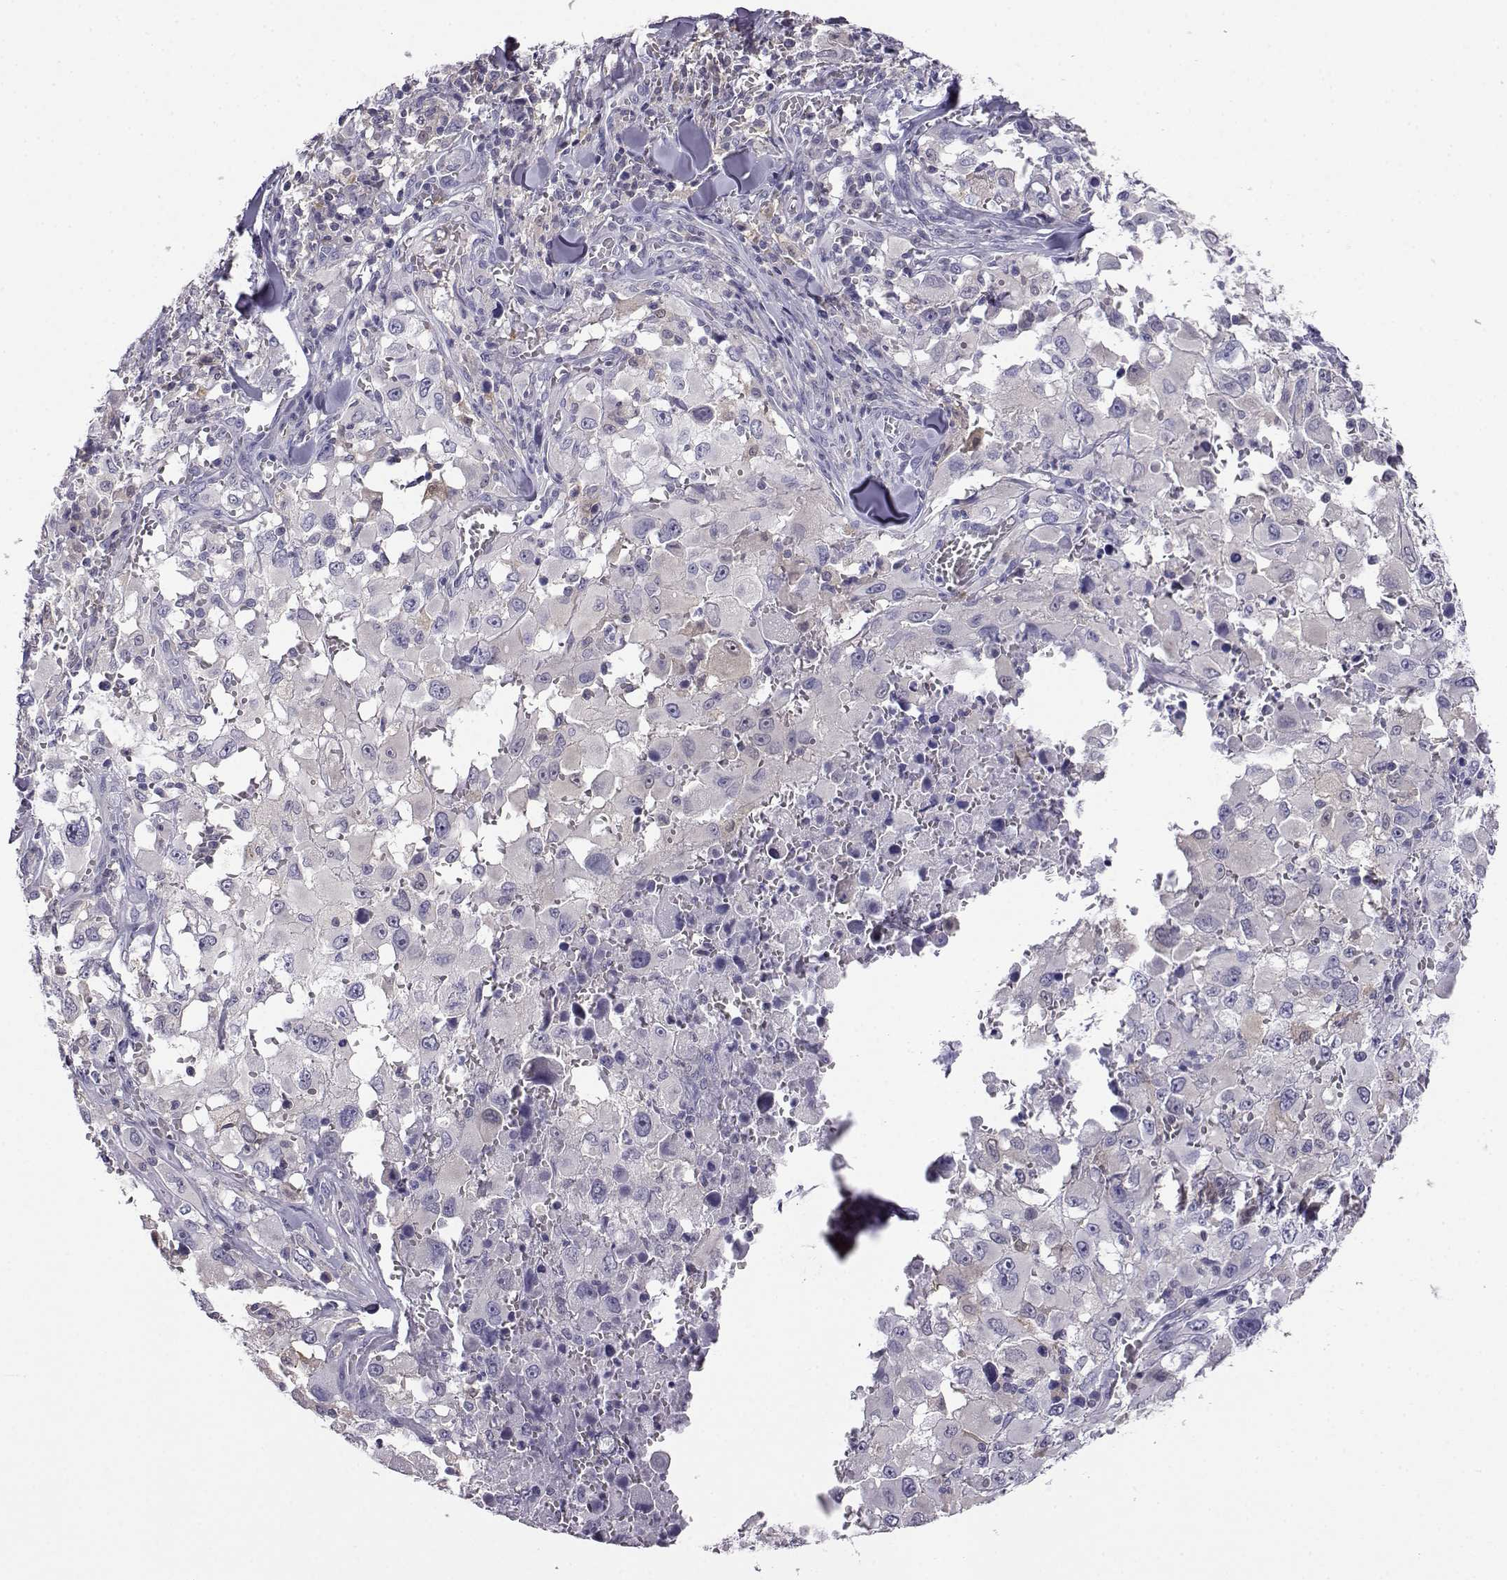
{"staining": {"intensity": "negative", "quantity": "none", "location": "none"}, "tissue": "melanoma", "cell_type": "Tumor cells", "image_type": "cancer", "snomed": [{"axis": "morphology", "description": "Malignant melanoma, Metastatic site"}, {"axis": "topography", "description": "Lymph node"}], "caption": "A micrograph of human melanoma is negative for staining in tumor cells. Nuclei are stained in blue.", "gene": "AKR1B1", "patient": {"sex": "male", "age": 50}}